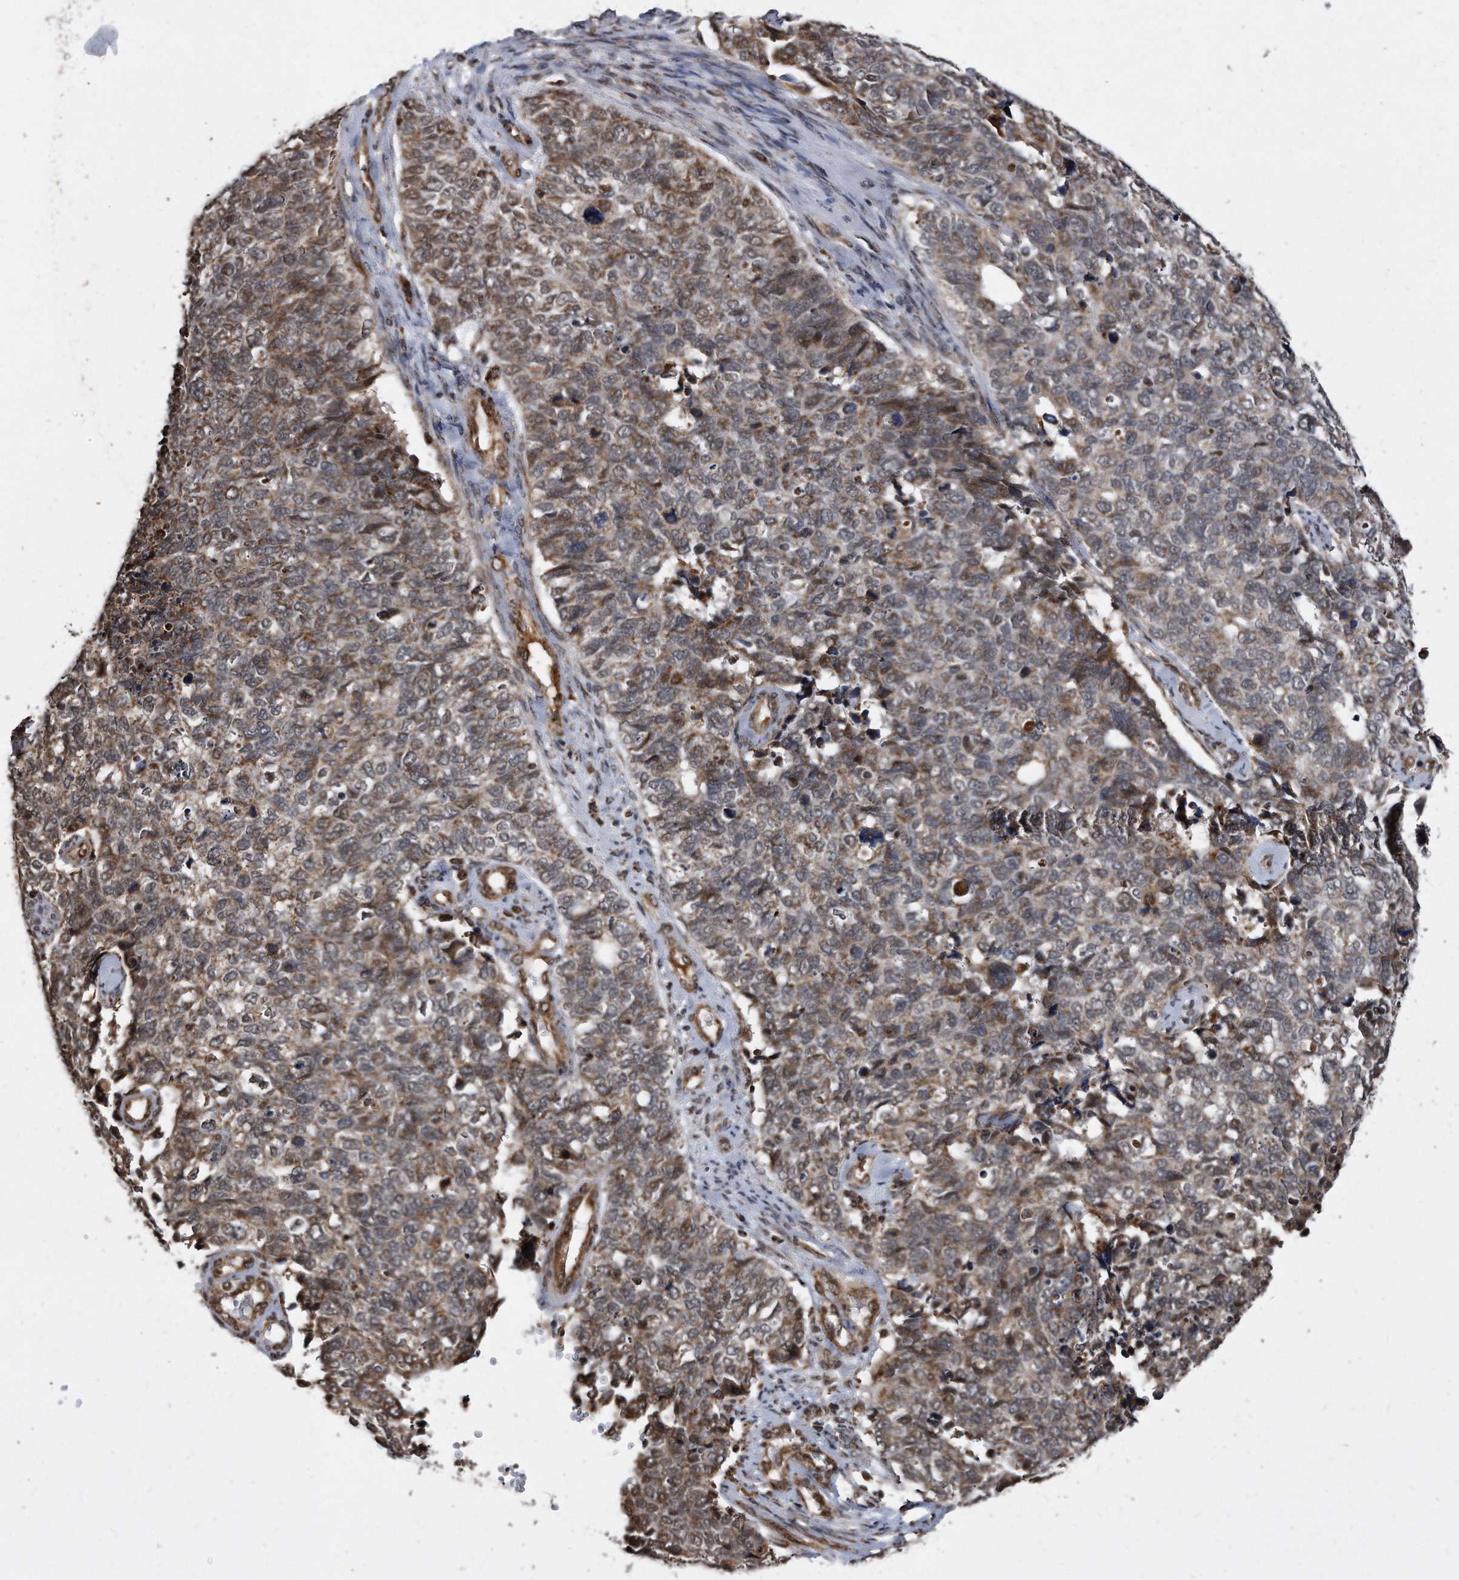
{"staining": {"intensity": "moderate", "quantity": "25%-75%", "location": "cytoplasmic/membranous,nuclear"}, "tissue": "cervical cancer", "cell_type": "Tumor cells", "image_type": "cancer", "snomed": [{"axis": "morphology", "description": "Squamous cell carcinoma, NOS"}, {"axis": "topography", "description": "Cervix"}], "caption": "IHC (DAB (3,3'-diaminobenzidine)) staining of cervical cancer (squamous cell carcinoma) reveals moderate cytoplasmic/membranous and nuclear protein positivity in approximately 25%-75% of tumor cells. The staining is performed using DAB (3,3'-diaminobenzidine) brown chromogen to label protein expression. The nuclei are counter-stained blue using hematoxylin.", "gene": "DUSP22", "patient": {"sex": "female", "age": 63}}